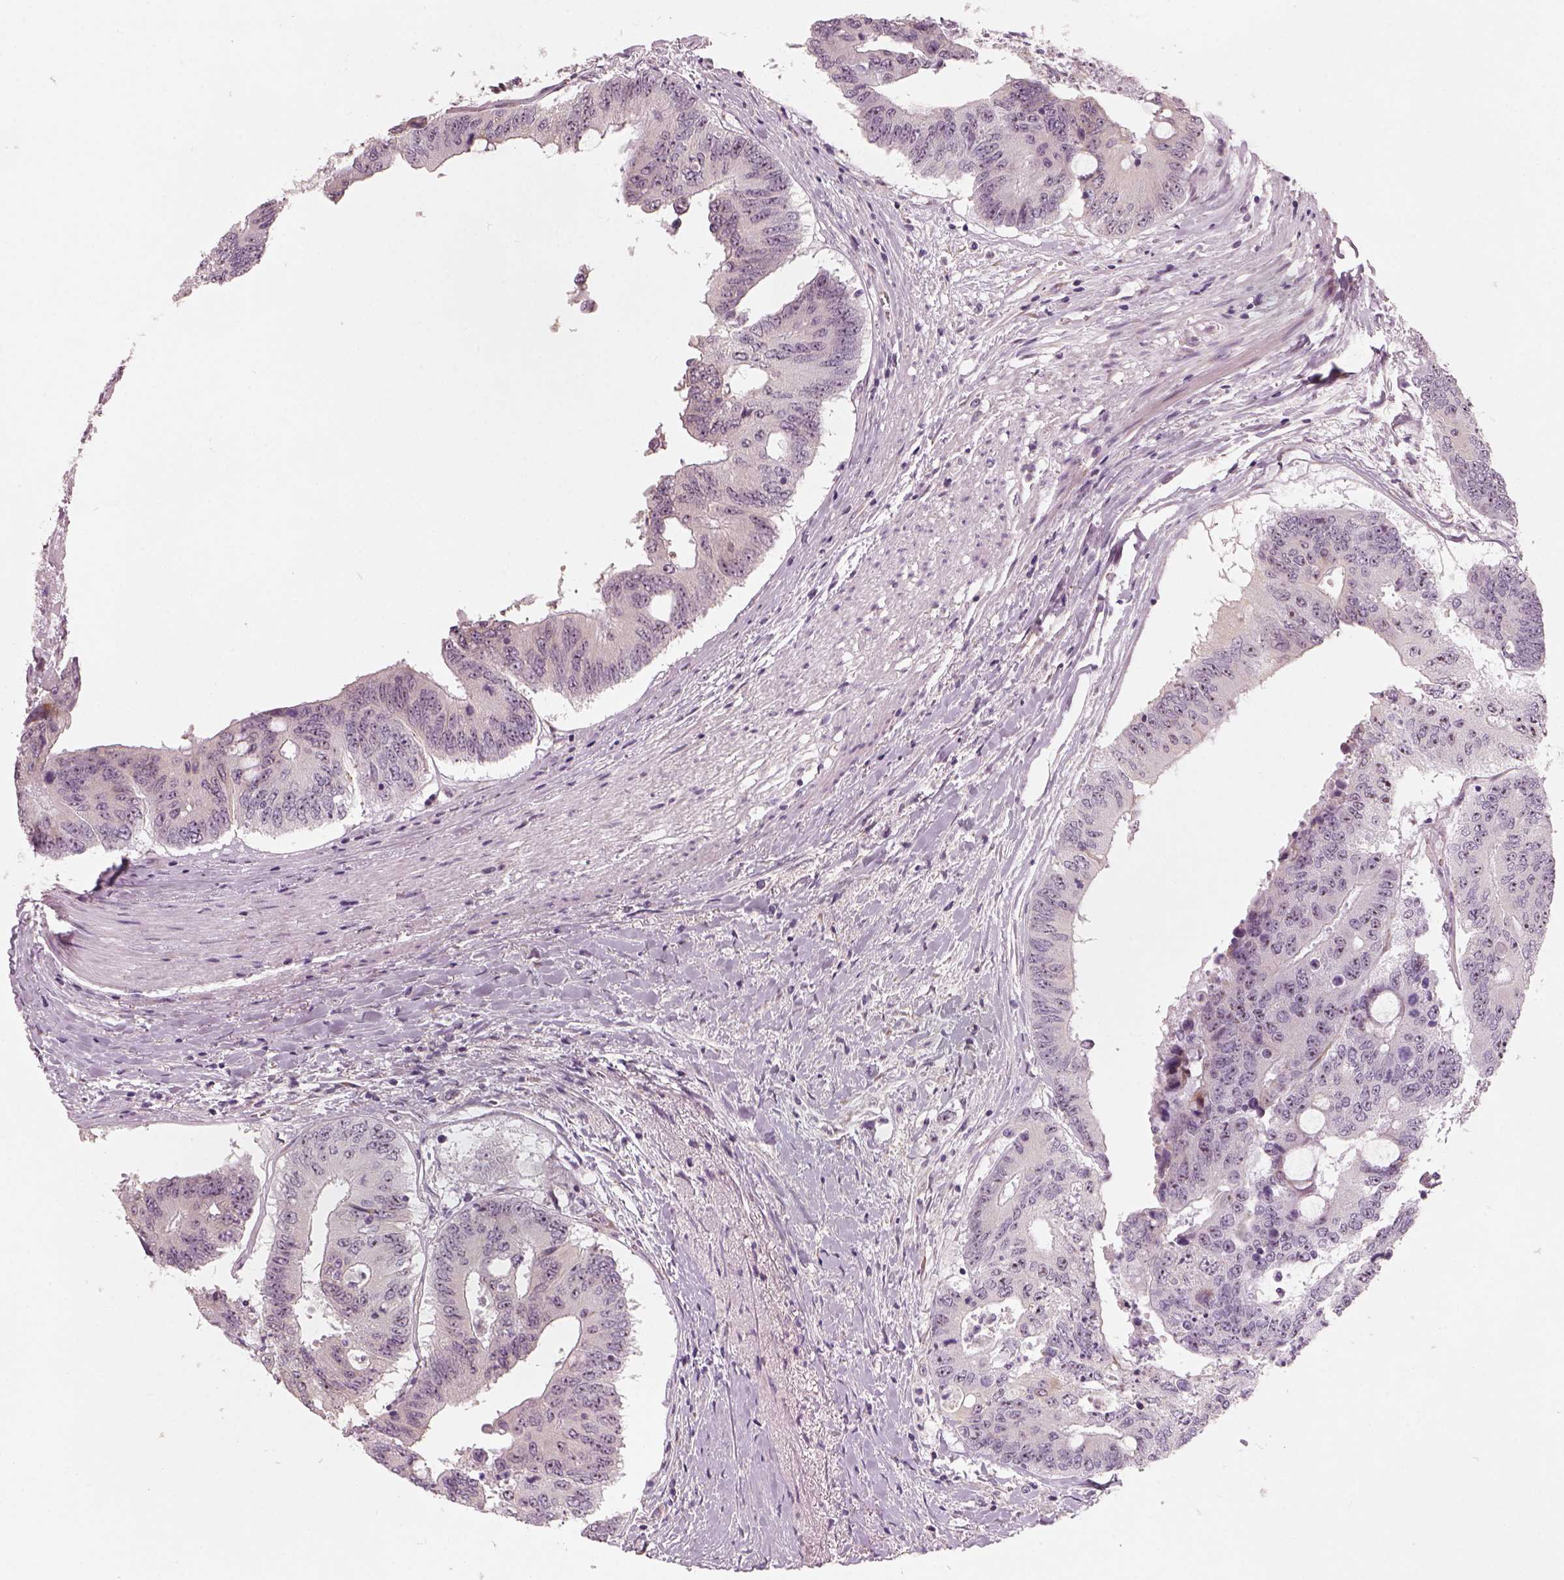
{"staining": {"intensity": "weak", "quantity": "<25%", "location": "cytoplasmic/membranous,nuclear"}, "tissue": "colorectal cancer", "cell_type": "Tumor cells", "image_type": "cancer", "snomed": [{"axis": "morphology", "description": "Adenocarcinoma, NOS"}, {"axis": "topography", "description": "Rectum"}], "caption": "A high-resolution photomicrograph shows immunohistochemistry (IHC) staining of colorectal cancer (adenocarcinoma), which exhibits no significant staining in tumor cells. (Brightfield microscopy of DAB immunohistochemistry at high magnification).", "gene": "CDS1", "patient": {"sex": "male", "age": 59}}